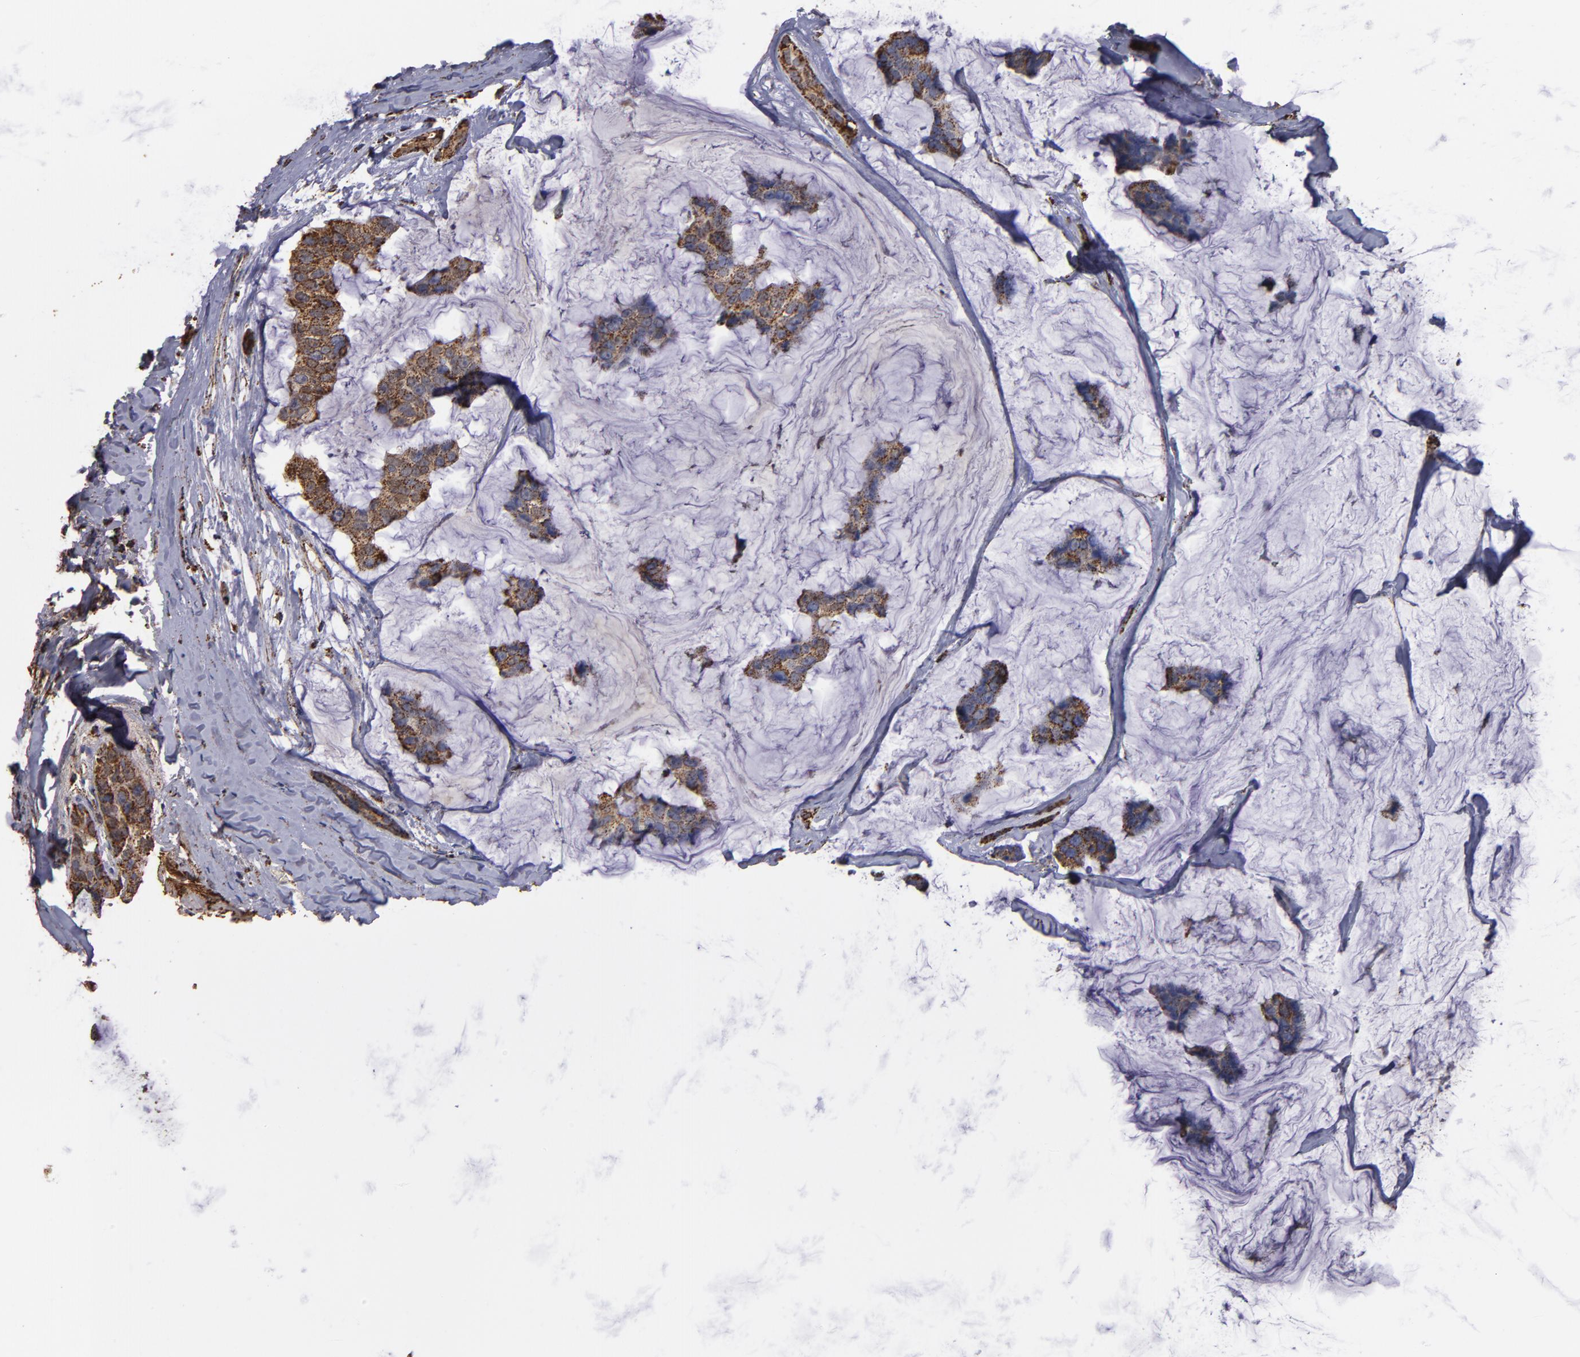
{"staining": {"intensity": "moderate", "quantity": ">75%", "location": "cytoplasmic/membranous"}, "tissue": "breast cancer", "cell_type": "Tumor cells", "image_type": "cancer", "snomed": [{"axis": "morphology", "description": "Normal tissue, NOS"}, {"axis": "morphology", "description": "Duct carcinoma"}, {"axis": "topography", "description": "Breast"}], "caption": "Breast cancer tissue reveals moderate cytoplasmic/membranous expression in approximately >75% of tumor cells, visualized by immunohistochemistry.", "gene": "SOD2", "patient": {"sex": "female", "age": 50}}